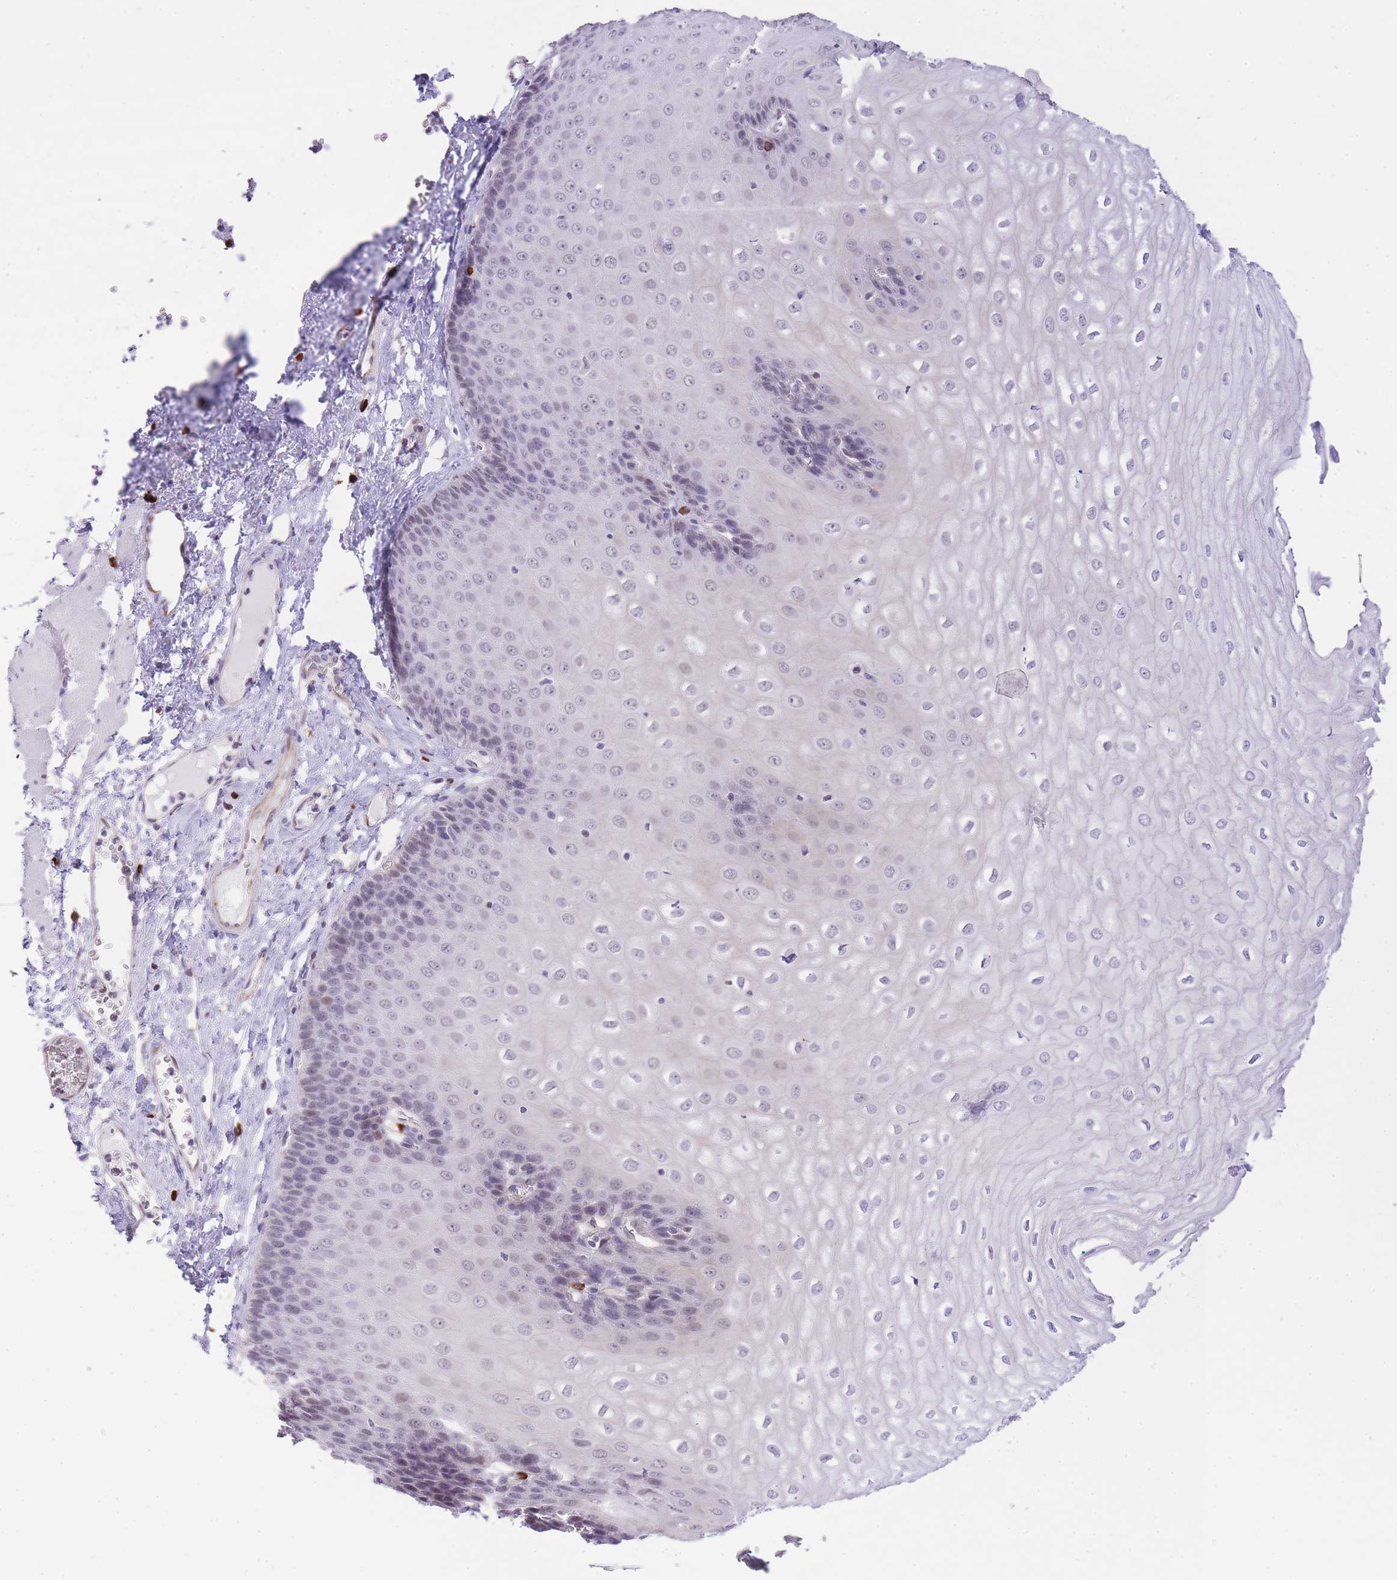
{"staining": {"intensity": "weak", "quantity": "25%-75%", "location": "nuclear"}, "tissue": "esophagus", "cell_type": "Squamous epithelial cells", "image_type": "normal", "snomed": [{"axis": "morphology", "description": "Normal tissue, NOS"}, {"axis": "topography", "description": "Esophagus"}], "caption": "Esophagus stained with immunohistochemistry shows weak nuclear positivity in approximately 25%-75% of squamous epithelial cells. (Stains: DAB in brown, nuclei in blue, Microscopy: brightfield microscopy at high magnification).", "gene": "MEIOSIN", "patient": {"sex": "male", "age": 60}}